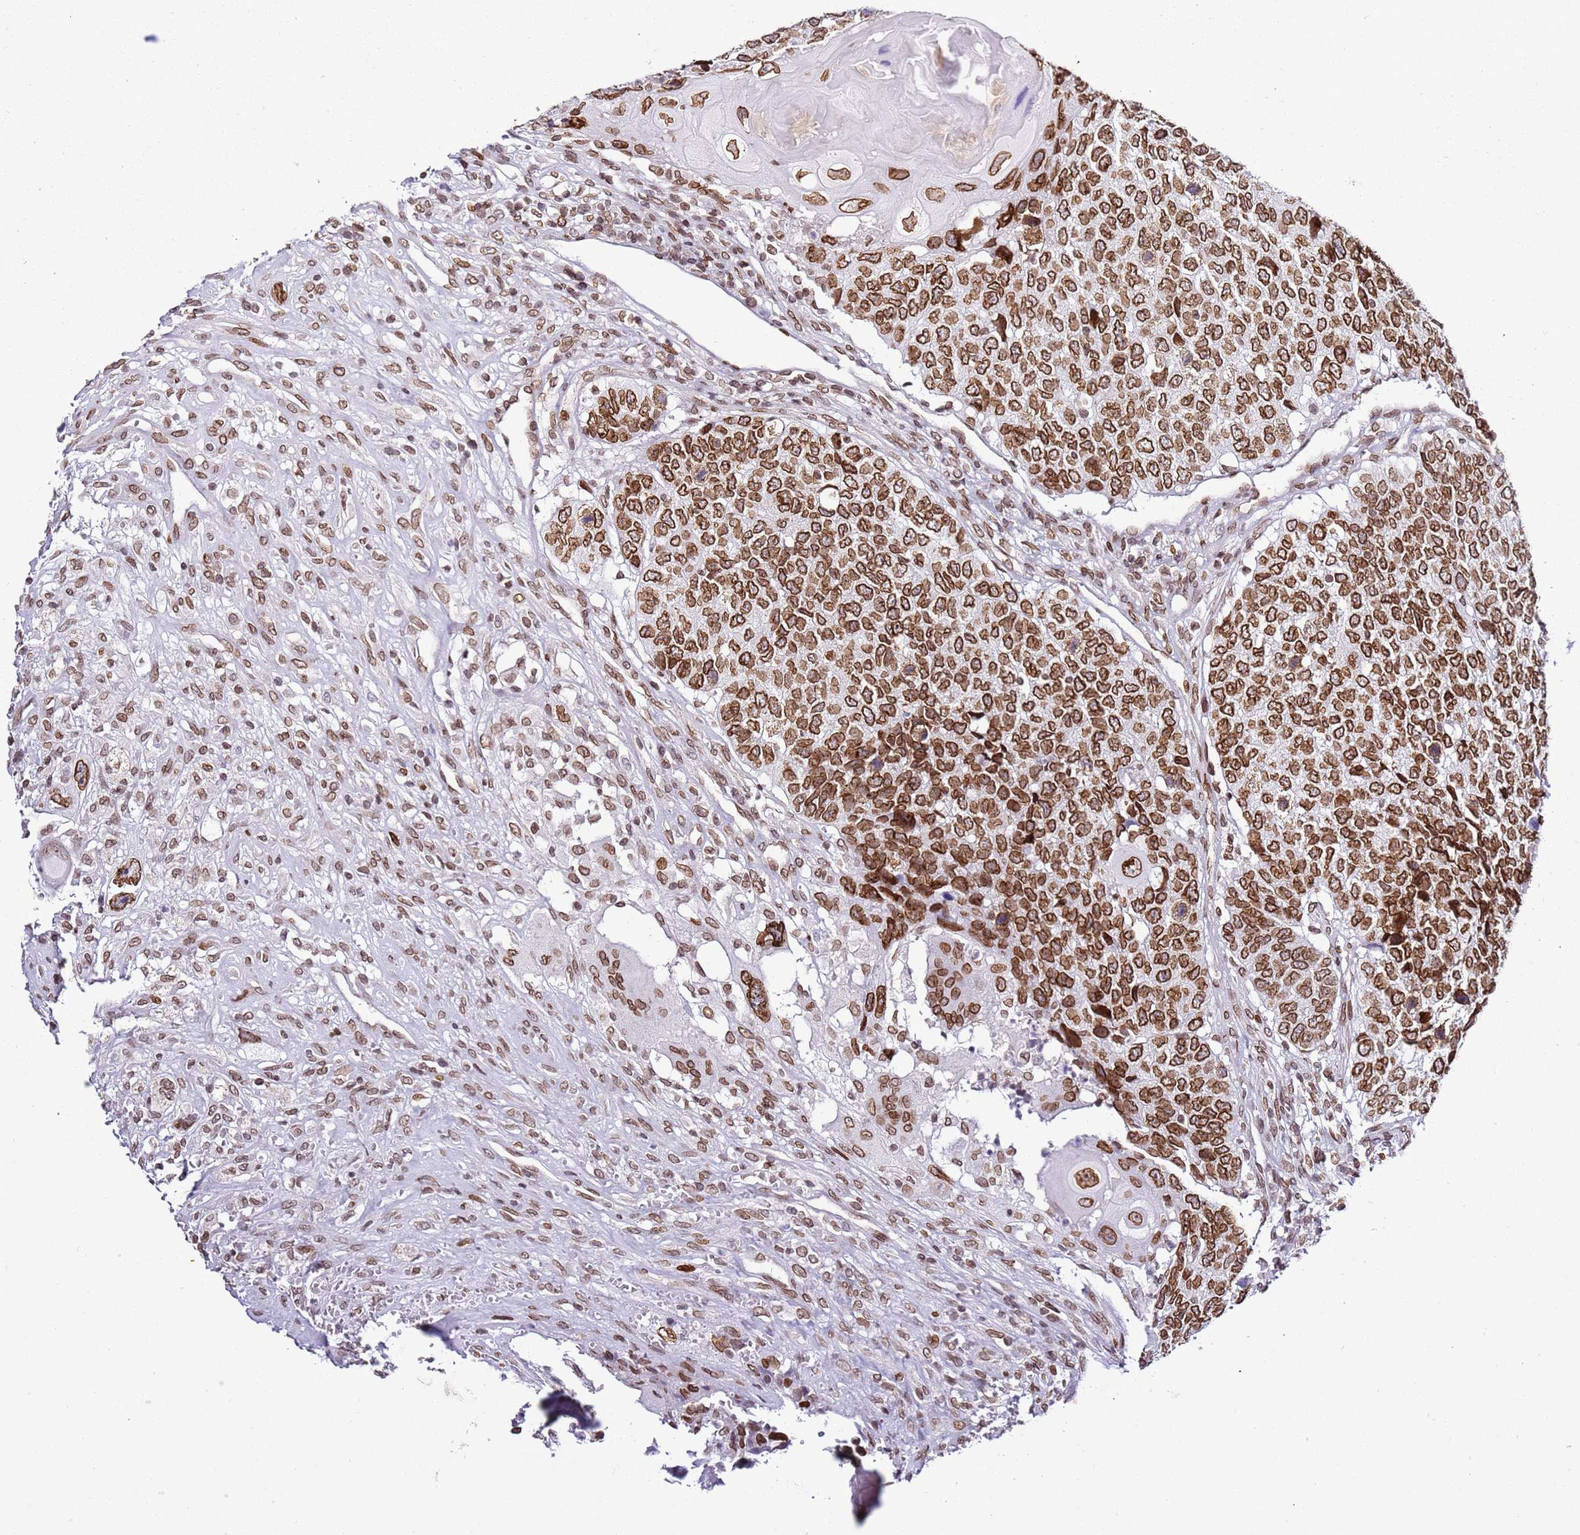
{"staining": {"intensity": "strong", "quantity": ">75%", "location": "cytoplasmic/membranous,nuclear"}, "tissue": "head and neck cancer", "cell_type": "Tumor cells", "image_type": "cancer", "snomed": [{"axis": "morphology", "description": "Squamous cell carcinoma, NOS"}, {"axis": "topography", "description": "Head-Neck"}], "caption": "Strong cytoplasmic/membranous and nuclear staining for a protein is identified in approximately >75% of tumor cells of head and neck cancer using IHC.", "gene": "POU6F1", "patient": {"sex": "male", "age": 66}}